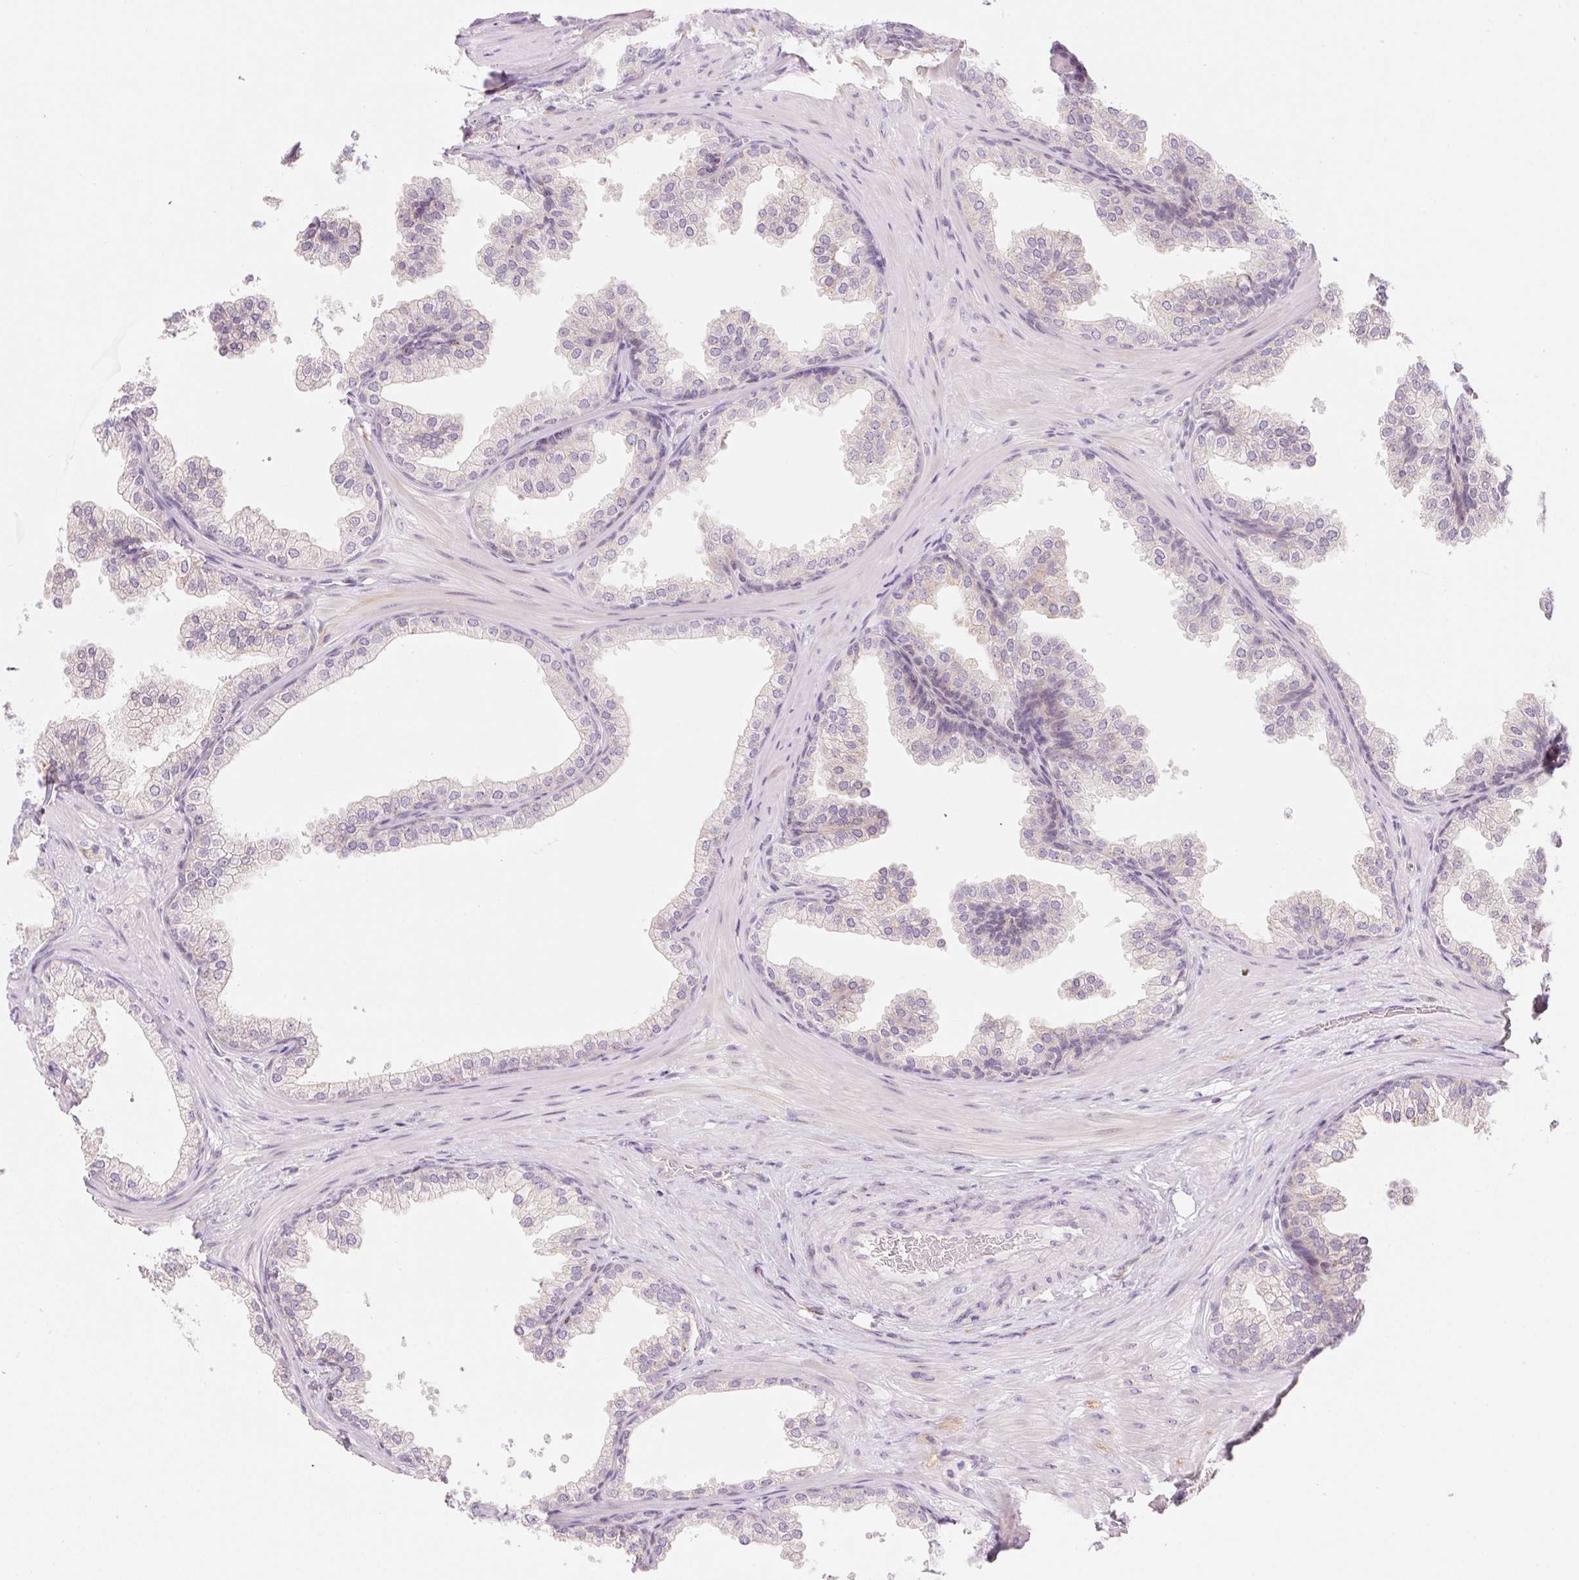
{"staining": {"intensity": "negative", "quantity": "none", "location": "none"}, "tissue": "prostate", "cell_type": "Glandular cells", "image_type": "normal", "snomed": [{"axis": "morphology", "description": "Normal tissue, NOS"}, {"axis": "topography", "description": "Prostate"}], "caption": "Protein analysis of normal prostate displays no significant positivity in glandular cells.", "gene": "CASKIN1", "patient": {"sex": "male", "age": 37}}